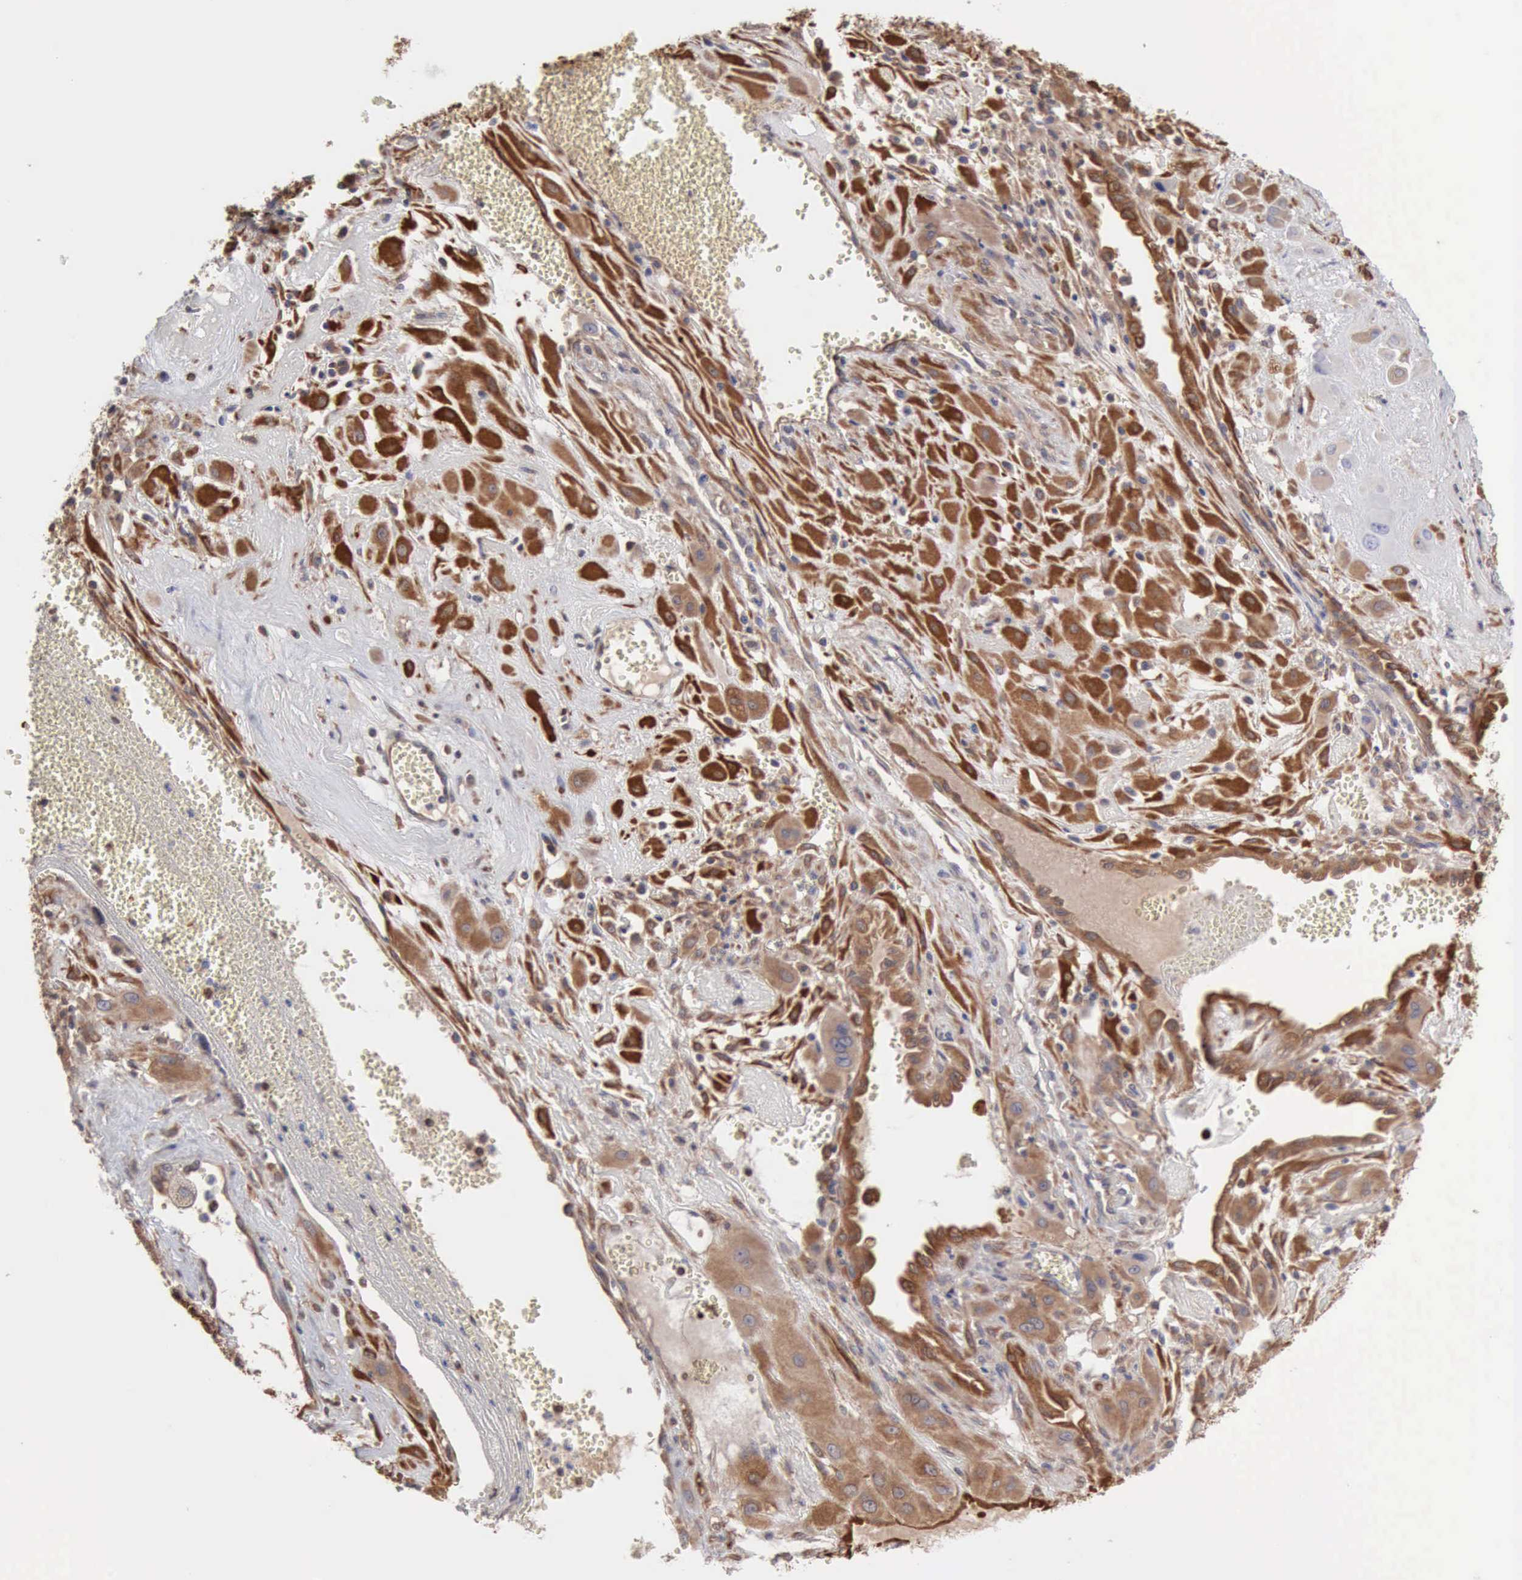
{"staining": {"intensity": "strong", "quantity": ">75%", "location": "cytoplasmic/membranous"}, "tissue": "cervical cancer", "cell_type": "Tumor cells", "image_type": "cancer", "snomed": [{"axis": "morphology", "description": "Squamous cell carcinoma, NOS"}, {"axis": "topography", "description": "Cervix"}], "caption": "Tumor cells show strong cytoplasmic/membranous staining in about >75% of cells in cervical squamous cell carcinoma.", "gene": "APOL2", "patient": {"sex": "female", "age": 34}}